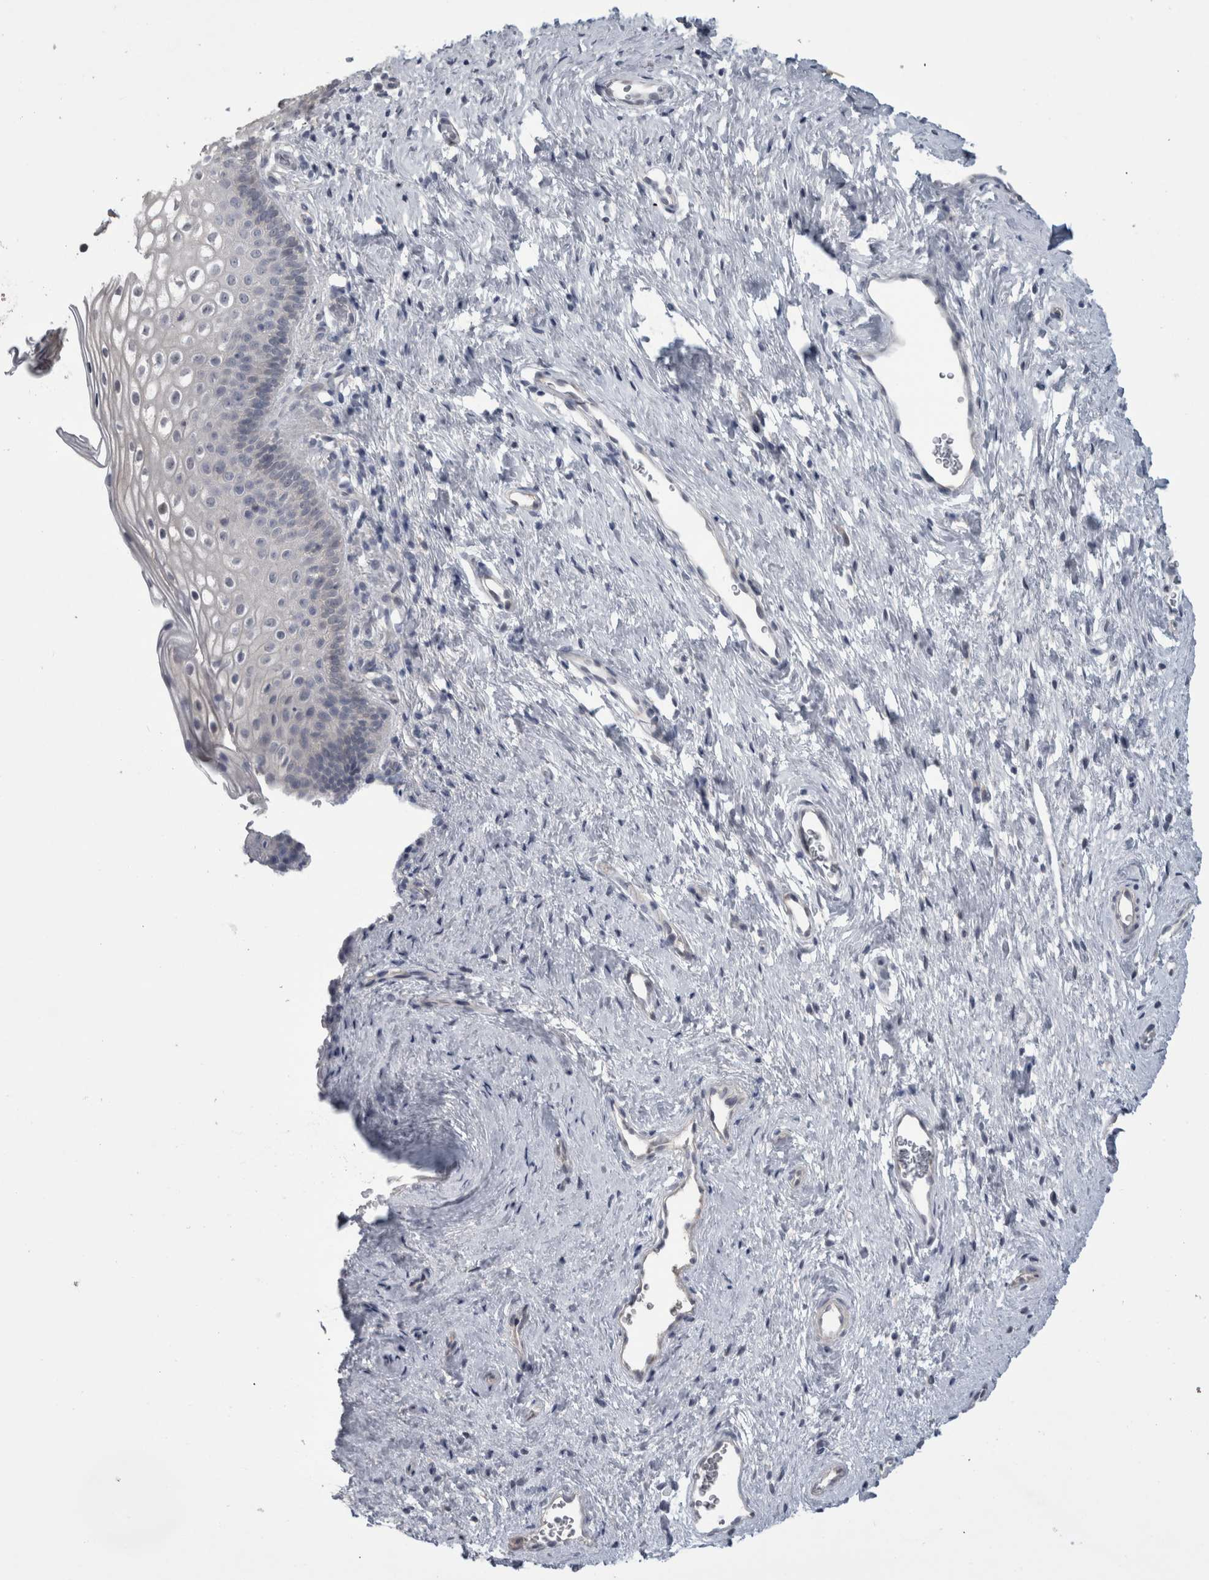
{"staining": {"intensity": "negative", "quantity": "none", "location": "none"}, "tissue": "cervix", "cell_type": "Glandular cells", "image_type": "normal", "snomed": [{"axis": "morphology", "description": "Normal tissue, NOS"}, {"axis": "topography", "description": "Cervix"}], "caption": "The histopathology image shows no staining of glandular cells in unremarkable cervix.", "gene": "ADAM2", "patient": {"sex": "female", "age": 27}}